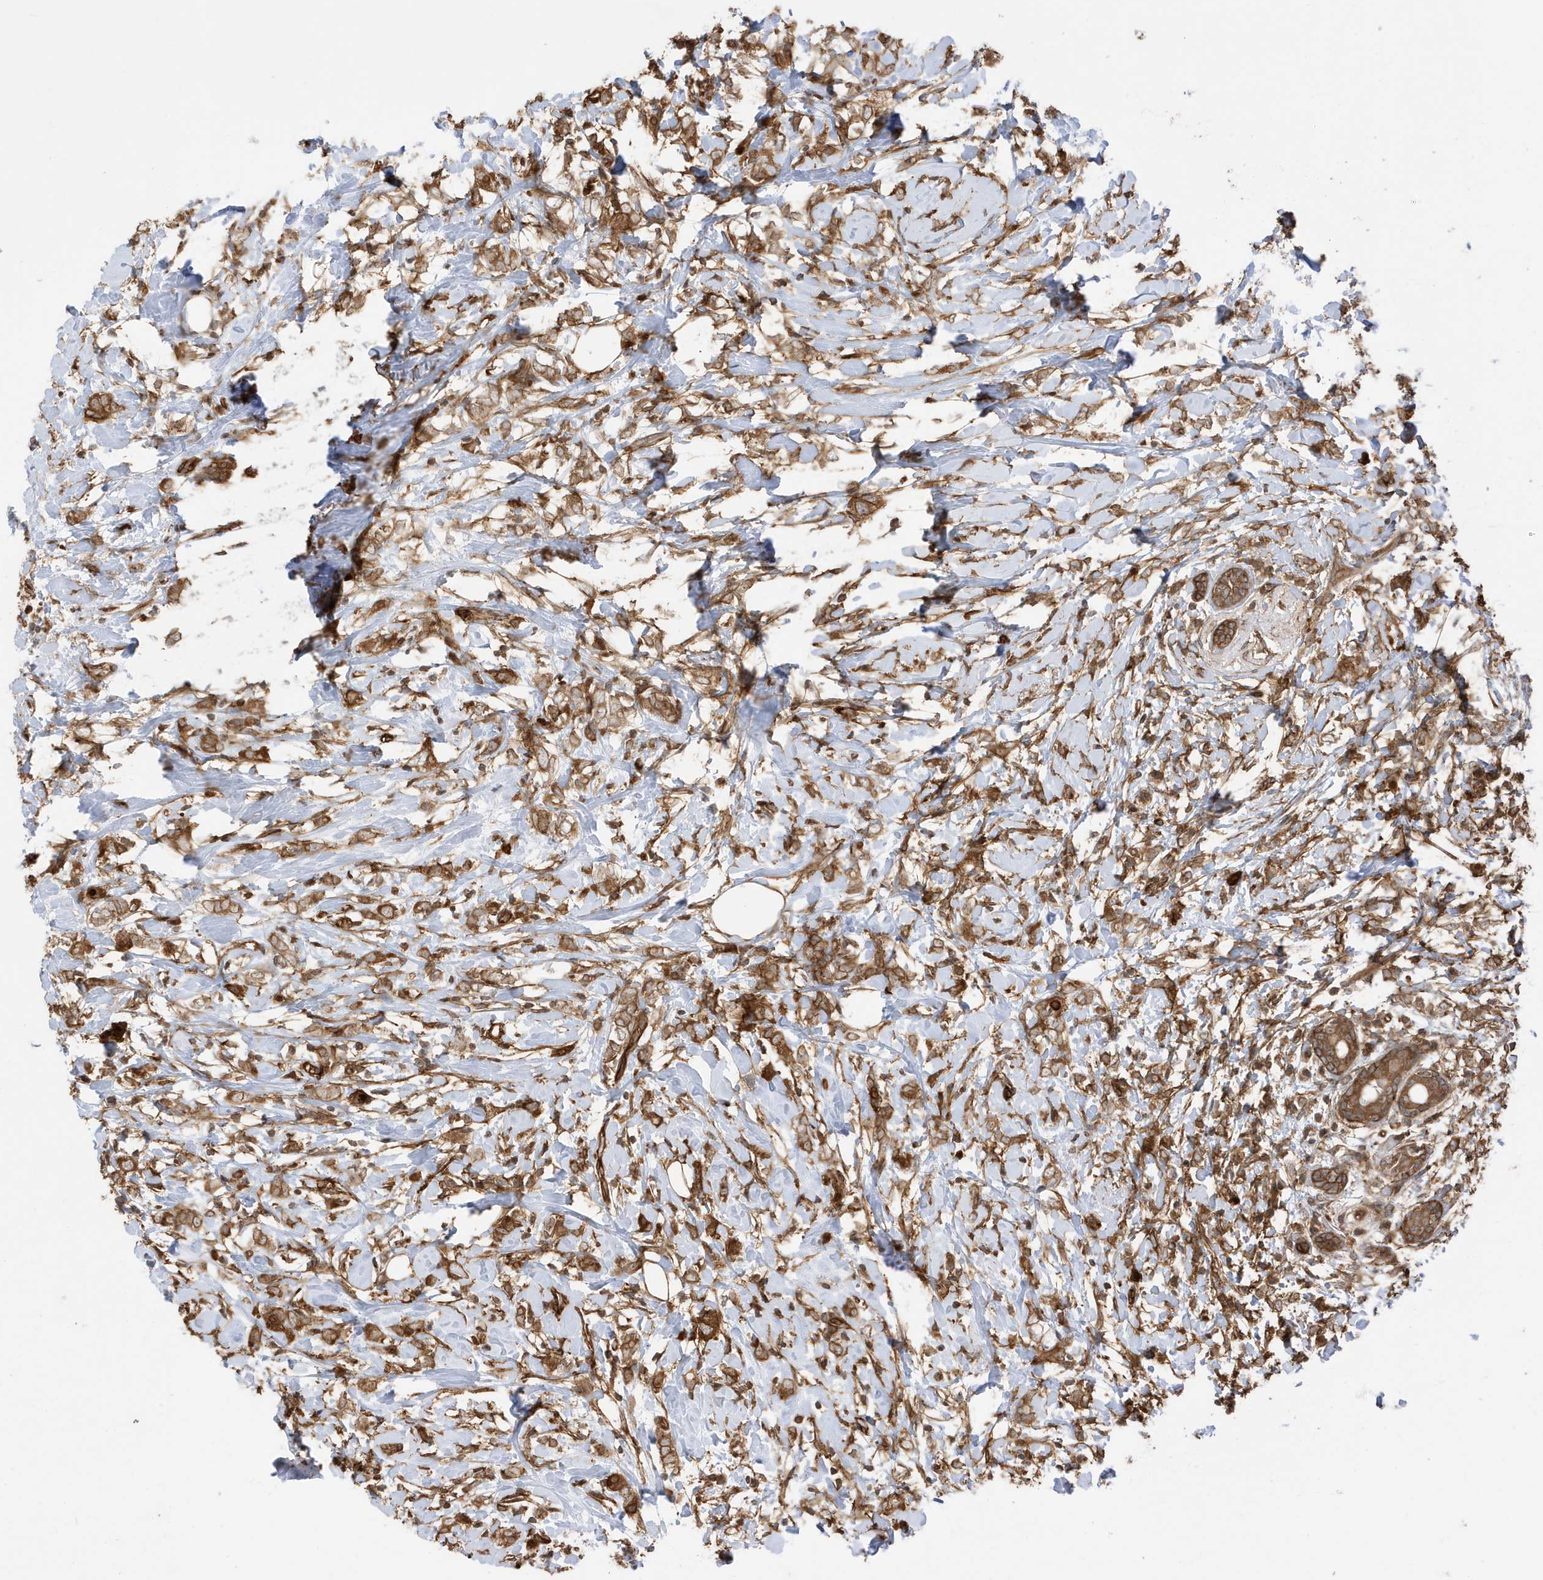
{"staining": {"intensity": "moderate", "quantity": ">75%", "location": "cytoplasmic/membranous"}, "tissue": "breast cancer", "cell_type": "Tumor cells", "image_type": "cancer", "snomed": [{"axis": "morphology", "description": "Normal tissue, NOS"}, {"axis": "morphology", "description": "Lobular carcinoma"}, {"axis": "topography", "description": "Breast"}], "caption": "Moderate cytoplasmic/membranous expression for a protein is present in about >75% of tumor cells of breast cancer using immunohistochemistry.", "gene": "CDC42EP3", "patient": {"sex": "female", "age": 47}}